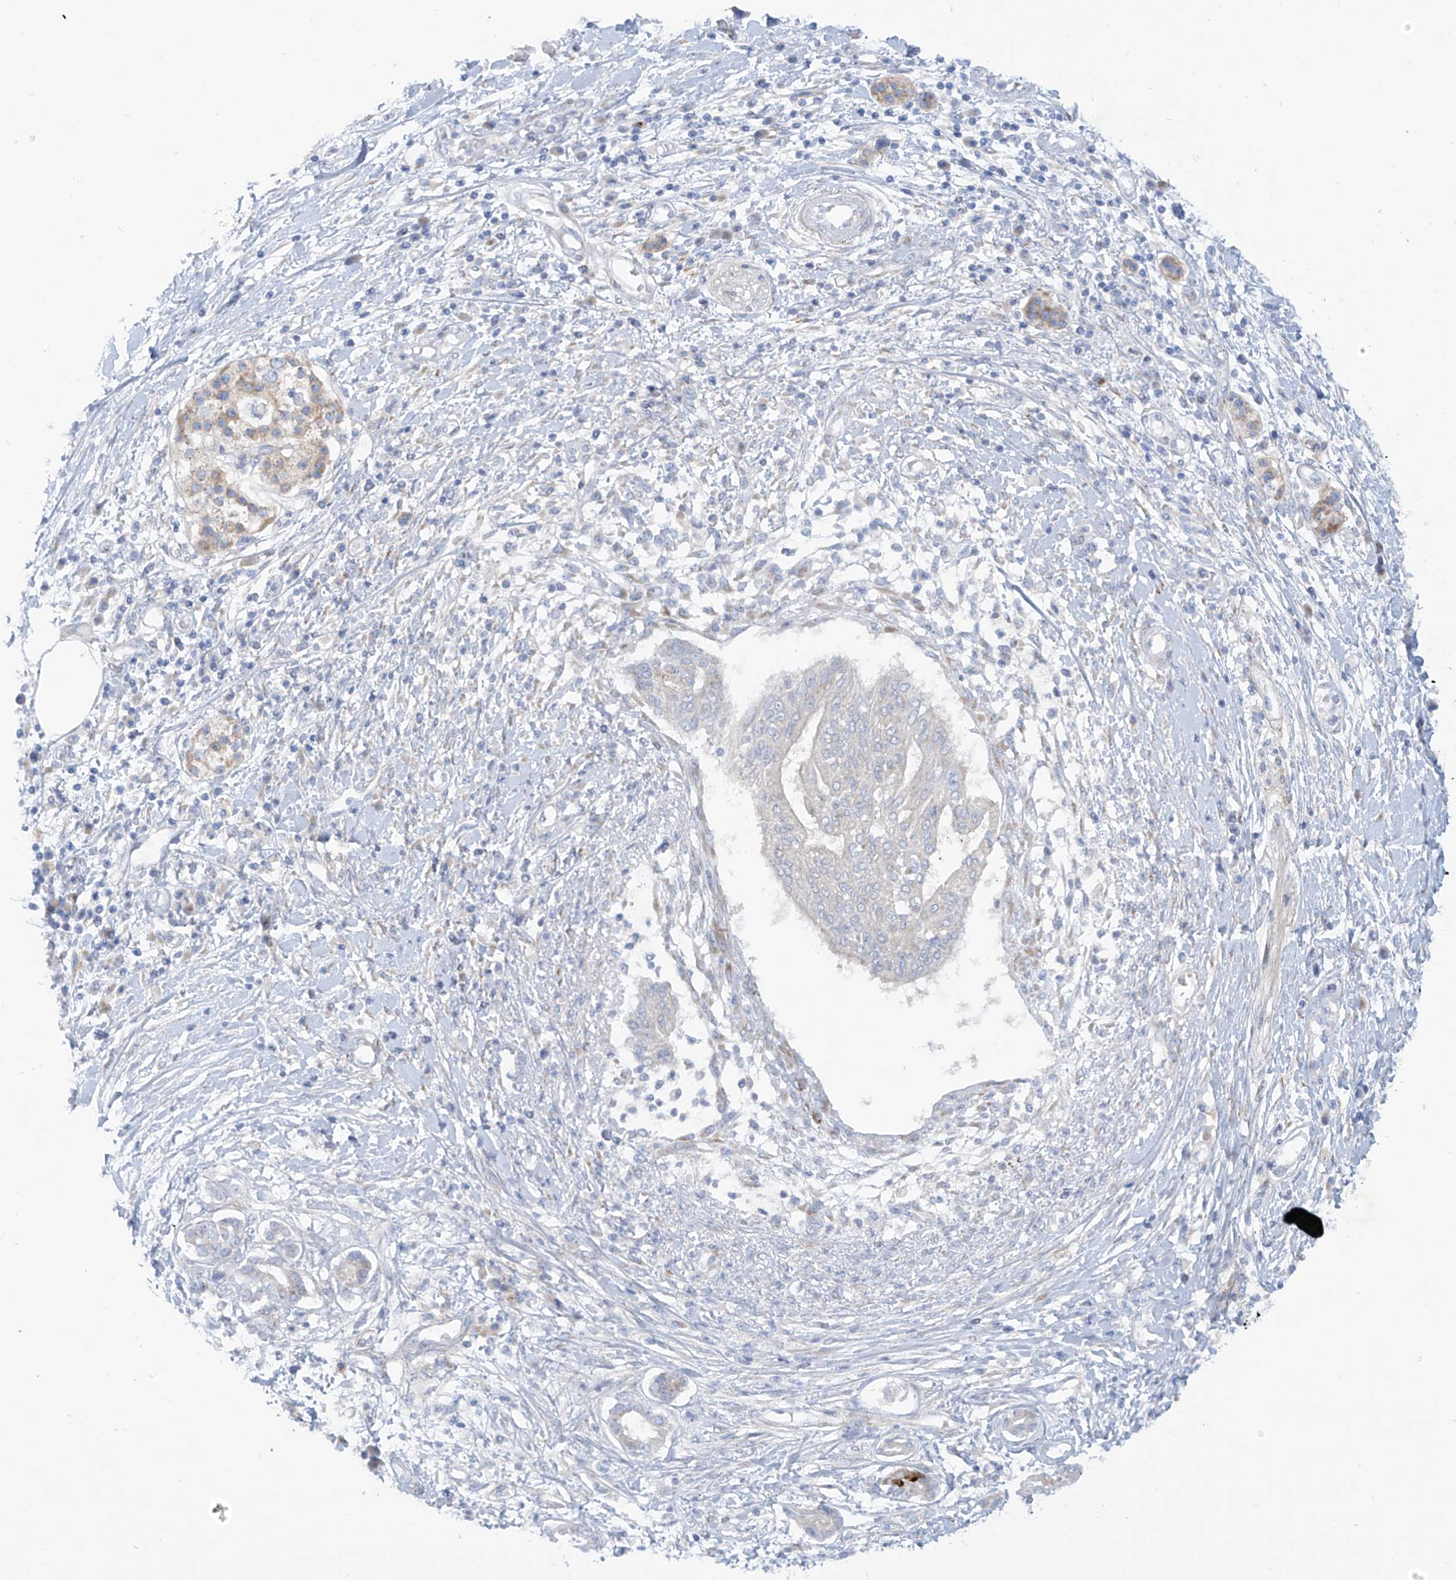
{"staining": {"intensity": "negative", "quantity": "none", "location": "none"}, "tissue": "pancreatic cancer", "cell_type": "Tumor cells", "image_type": "cancer", "snomed": [{"axis": "morphology", "description": "Adenocarcinoma, NOS"}, {"axis": "topography", "description": "Pancreas"}], "caption": "Histopathology image shows no protein positivity in tumor cells of pancreatic adenocarcinoma tissue.", "gene": "TRMT2B", "patient": {"sex": "female", "age": 56}}